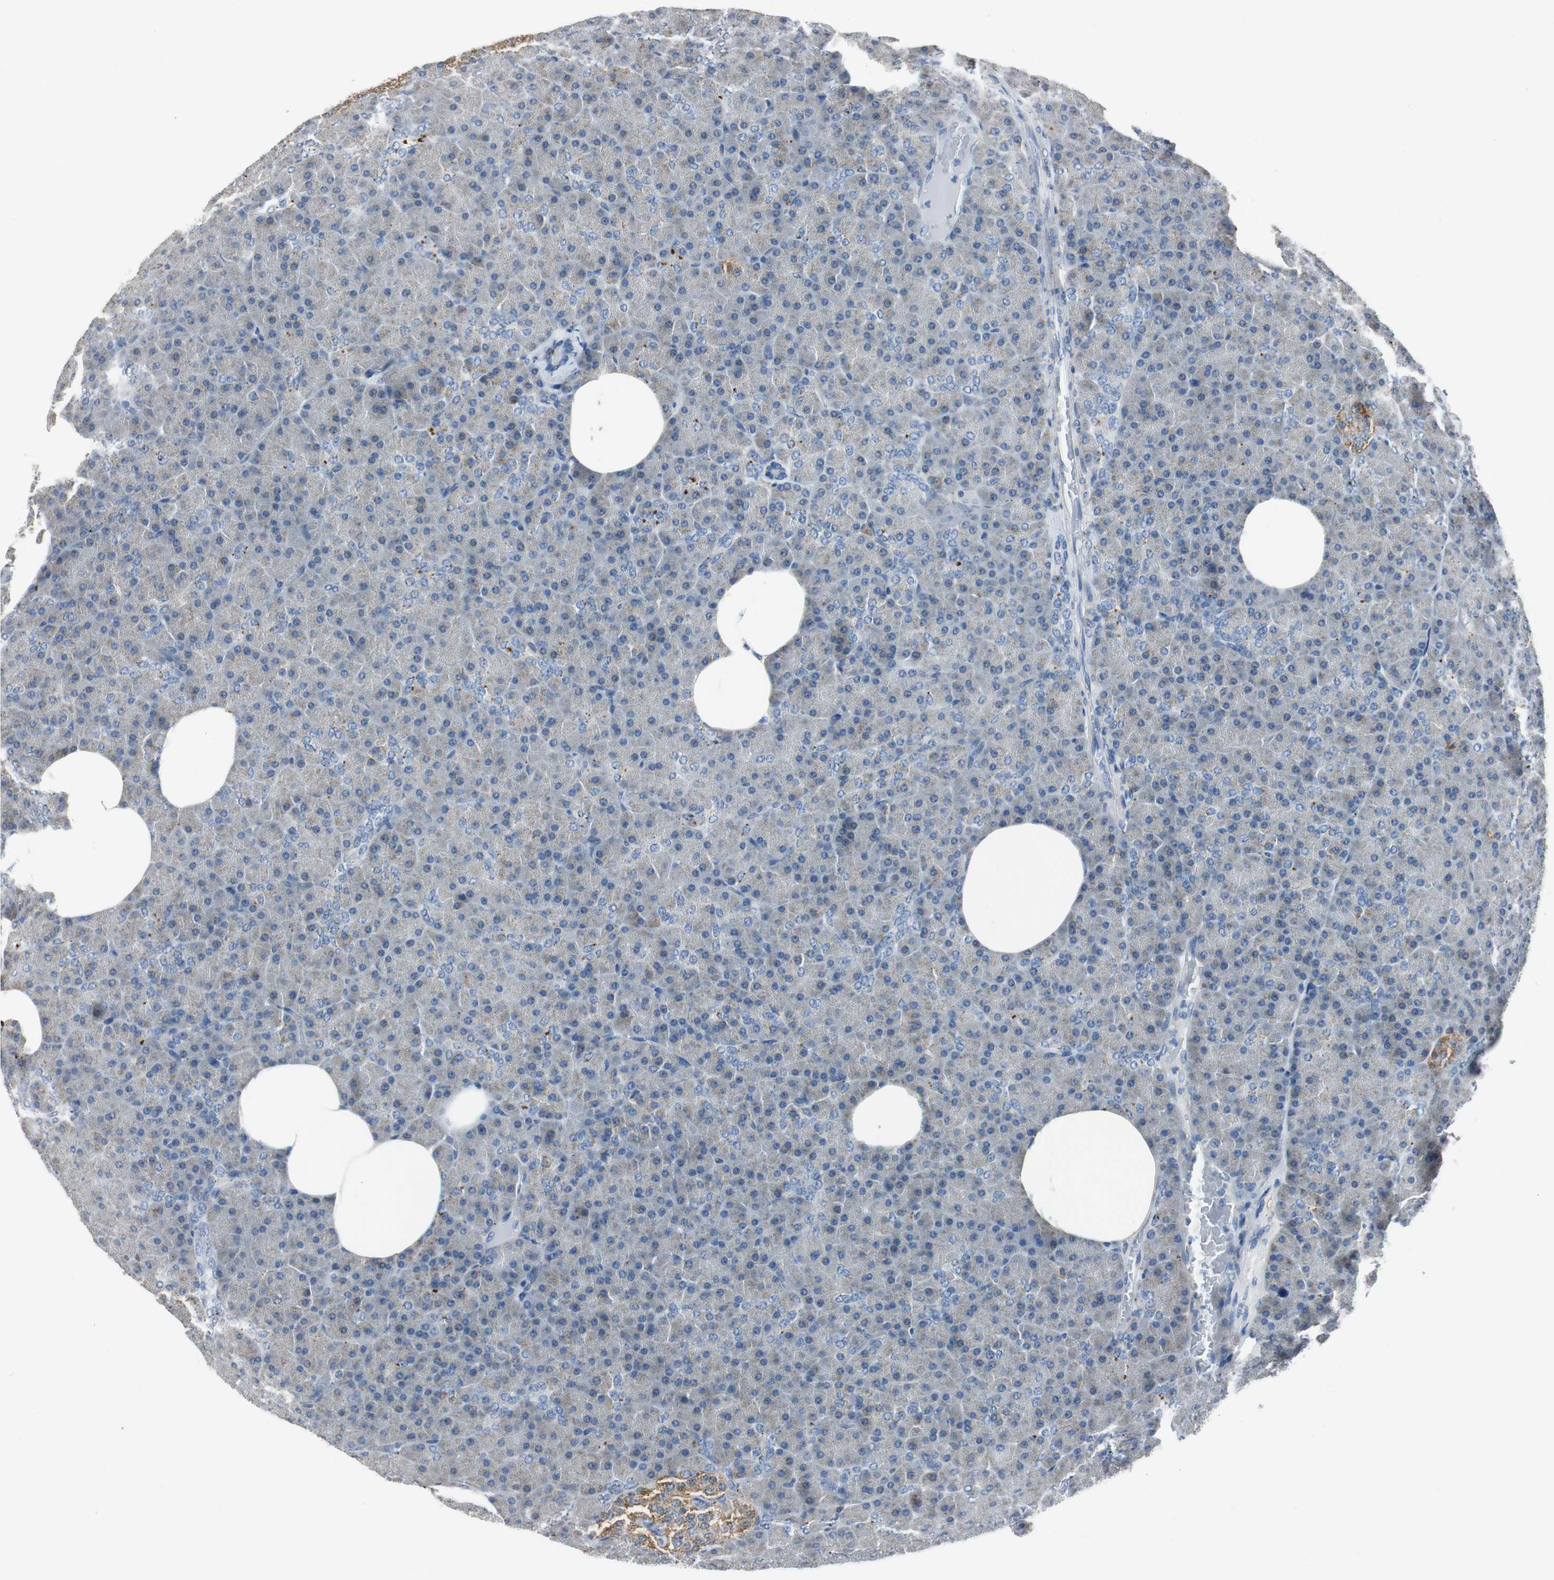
{"staining": {"intensity": "weak", "quantity": "<25%", "location": "cytoplasmic/membranous"}, "tissue": "pancreas", "cell_type": "Exocrine glandular cells", "image_type": "normal", "snomed": [{"axis": "morphology", "description": "Normal tissue, NOS"}, {"axis": "topography", "description": "Pancreas"}], "caption": "IHC image of normal pancreas: pancreas stained with DAB demonstrates no significant protein expression in exocrine glandular cells. (Brightfield microscopy of DAB (3,3'-diaminobenzidine) immunohistochemistry at high magnification).", "gene": "NLGN1", "patient": {"sex": "female", "age": 35}}